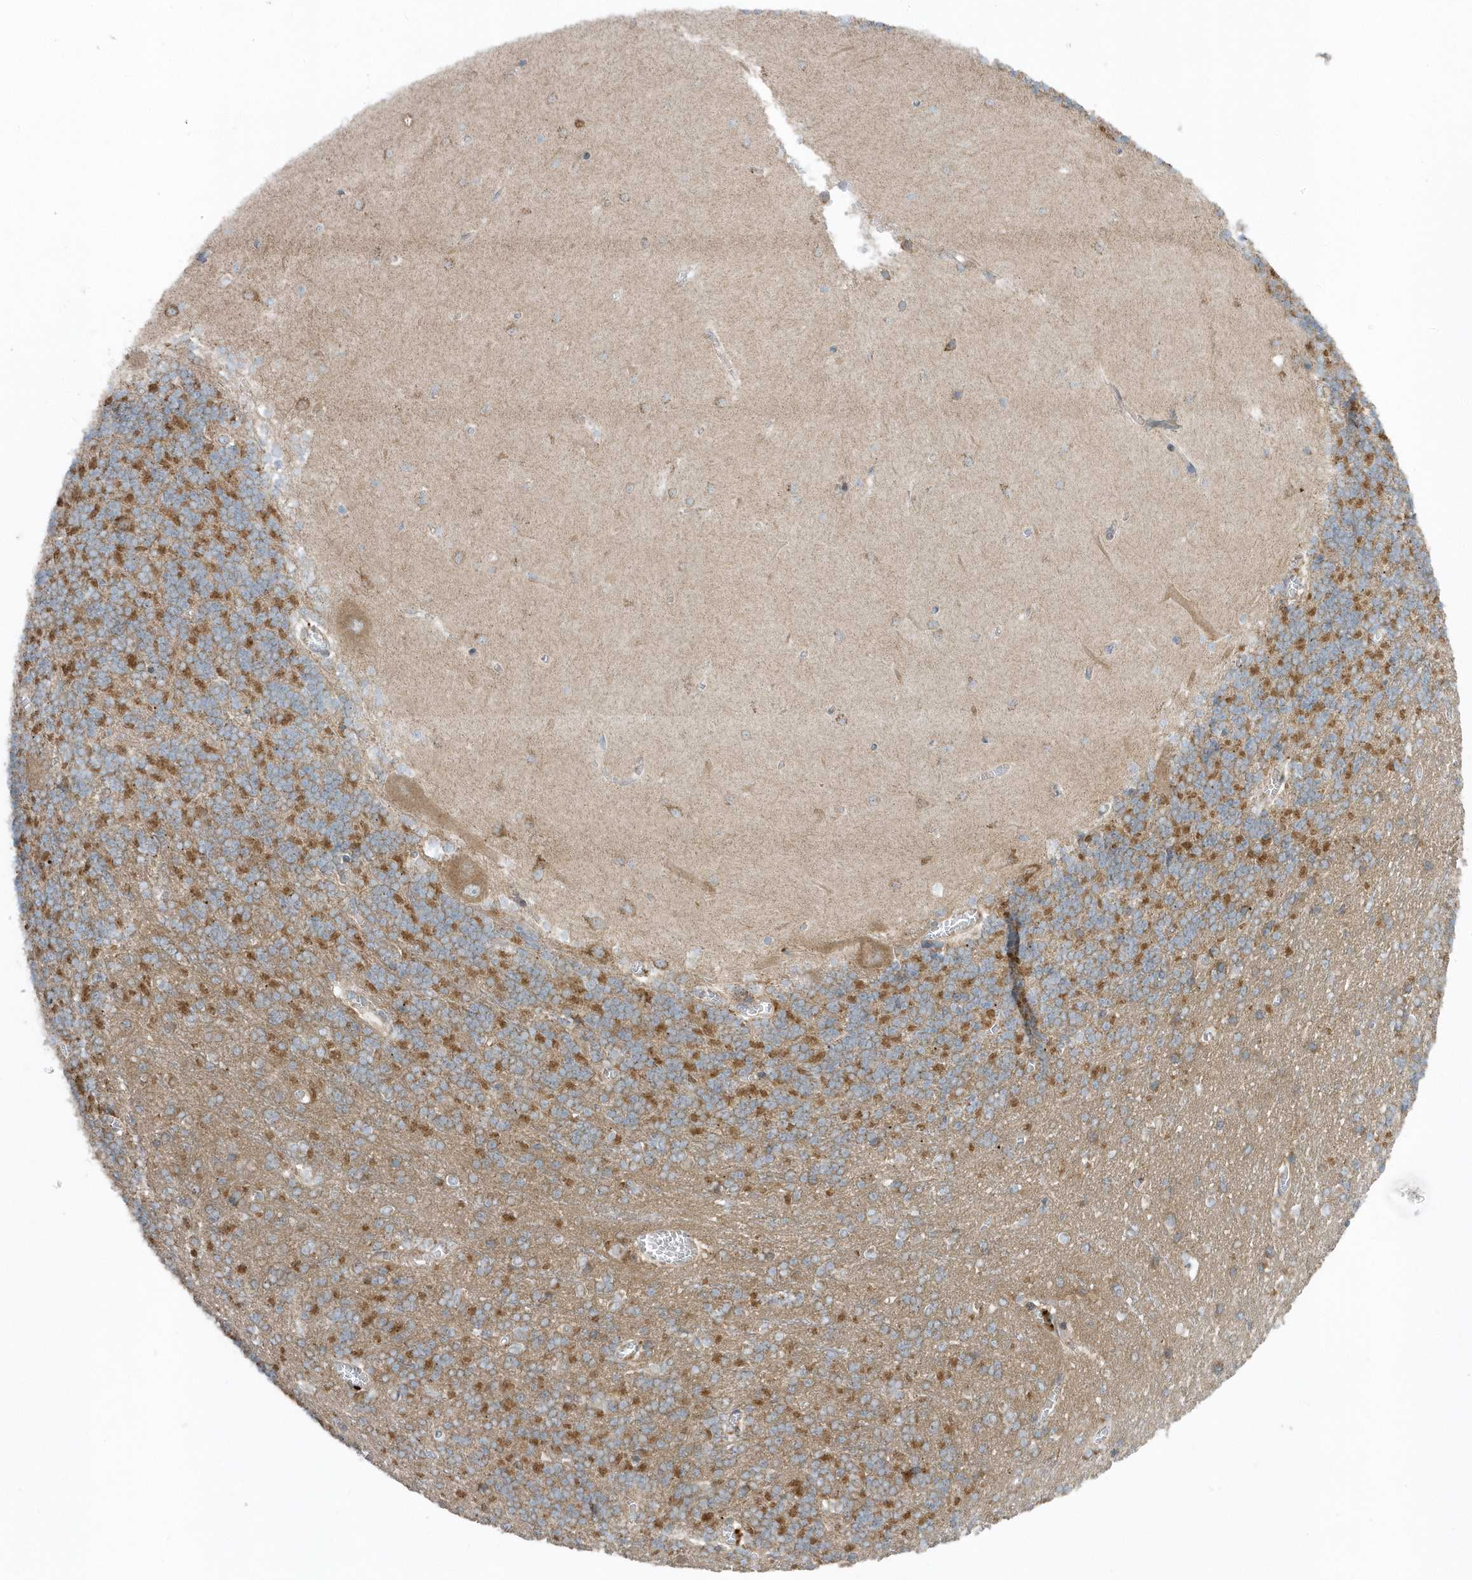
{"staining": {"intensity": "moderate", "quantity": "25%-75%", "location": "cytoplasmic/membranous"}, "tissue": "cerebellum", "cell_type": "Cells in granular layer", "image_type": "normal", "snomed": [{"axis": "morphology", "description": "Normal tissue, NOS"}, {"axis": "topography", "description": "Cerebellum"}], "caption": "Protein analysis of normal cerebellum displays moderate cytoplasmic/membranous staining in about 25%-75% of cells in granular layer. (Brightfield microscopy of DAB IHC at high magnification).", "gene": "SLC38A2", "patient": {"sex": "male", "age": 37}}